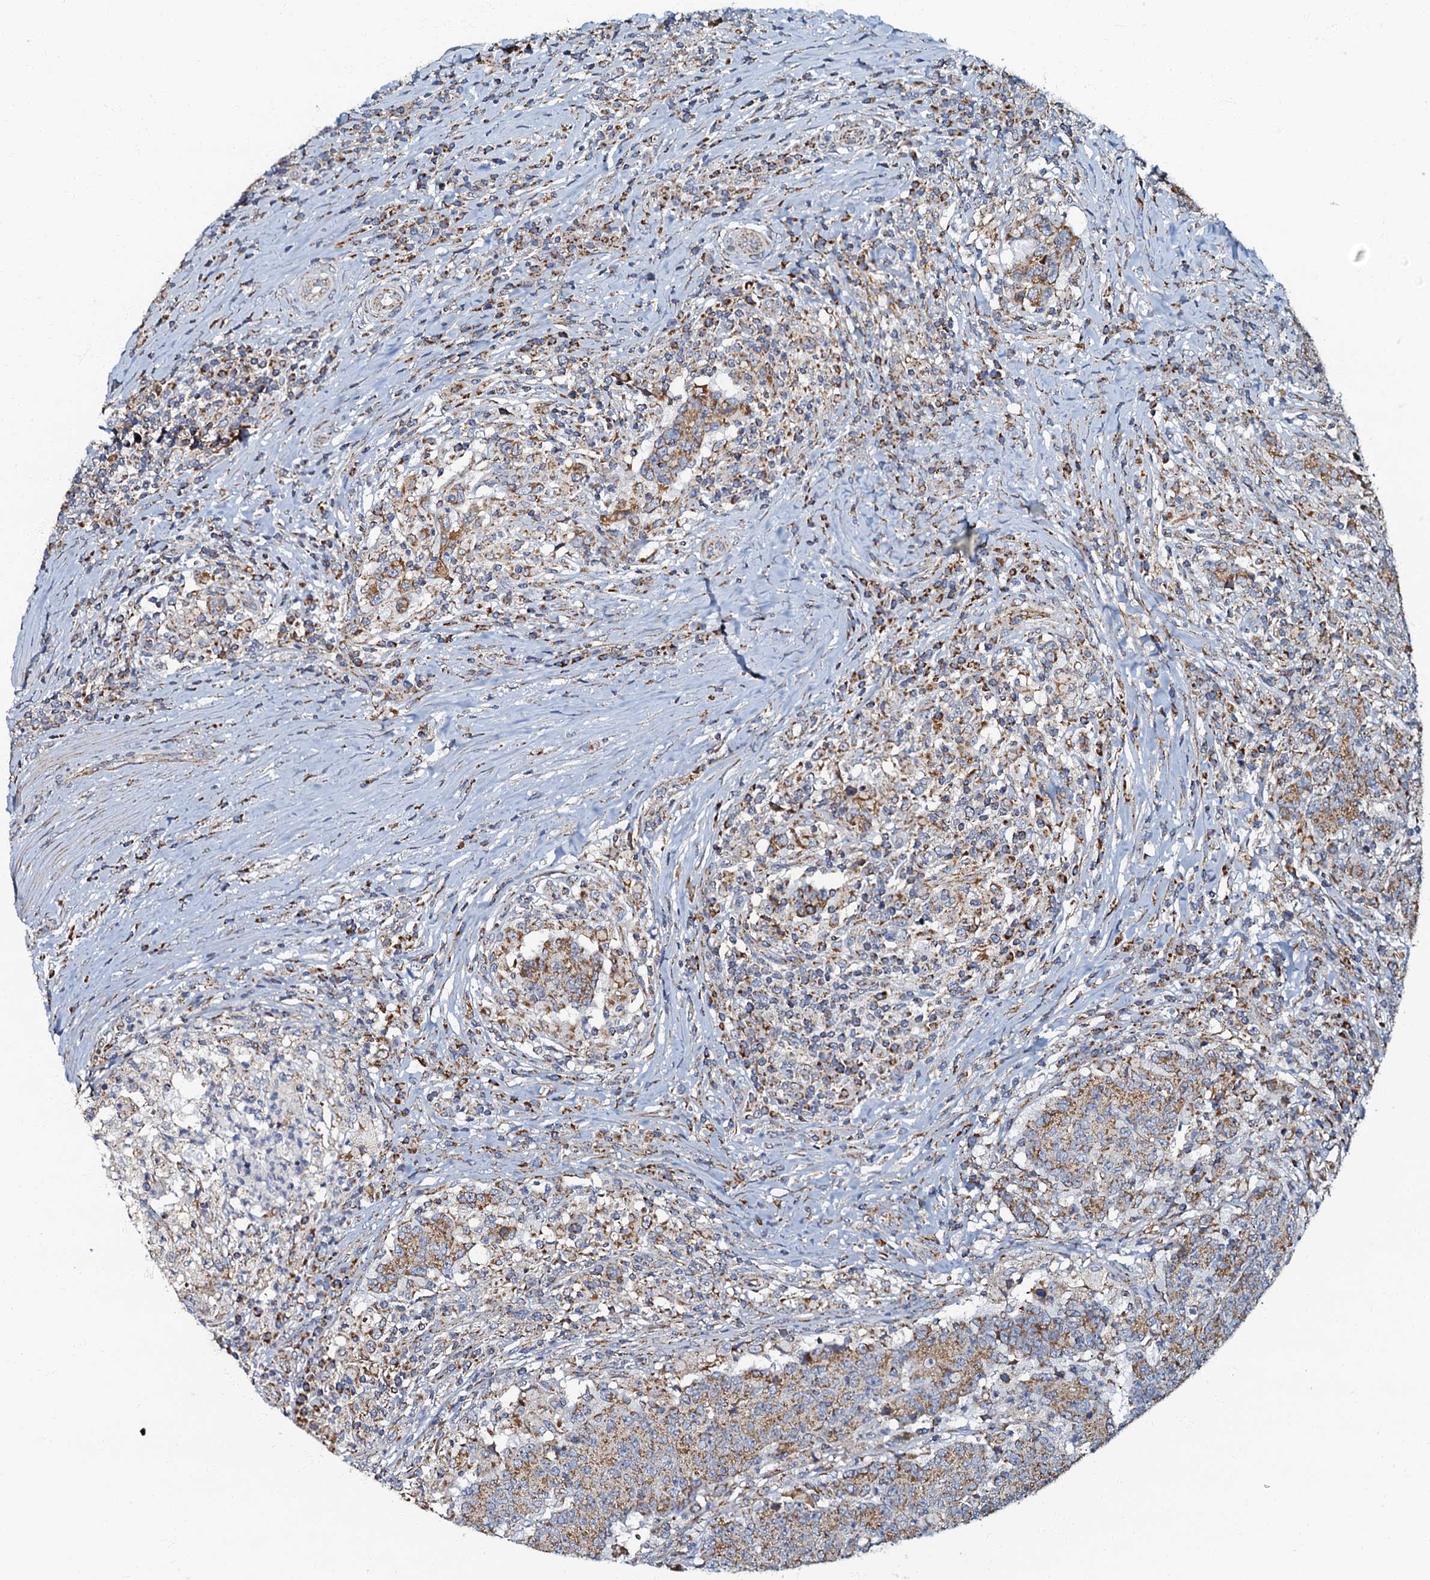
{"staining": {"intensity": "moderate", "quantity": ">75%", "location": "cytoplasmic/membranous"}, "tissue": "colorectal cancer", "cell_type": "Tumor cells", "image_type": "cancer", "snomed": [{"axis": "morphology", "description": "Adenocarcinoma, NOS"}, {"axis": "topography", "description": "Colon"}], "caption": "Adenocarcinoma (colorectal) was stained to show a protein in brown. There is medium levels of moderate cytoplasmic/membranous expression in about >75% of tumor cells.", "gene": "NDUFA12", "patient": {"sex": "female", "age": 75}}